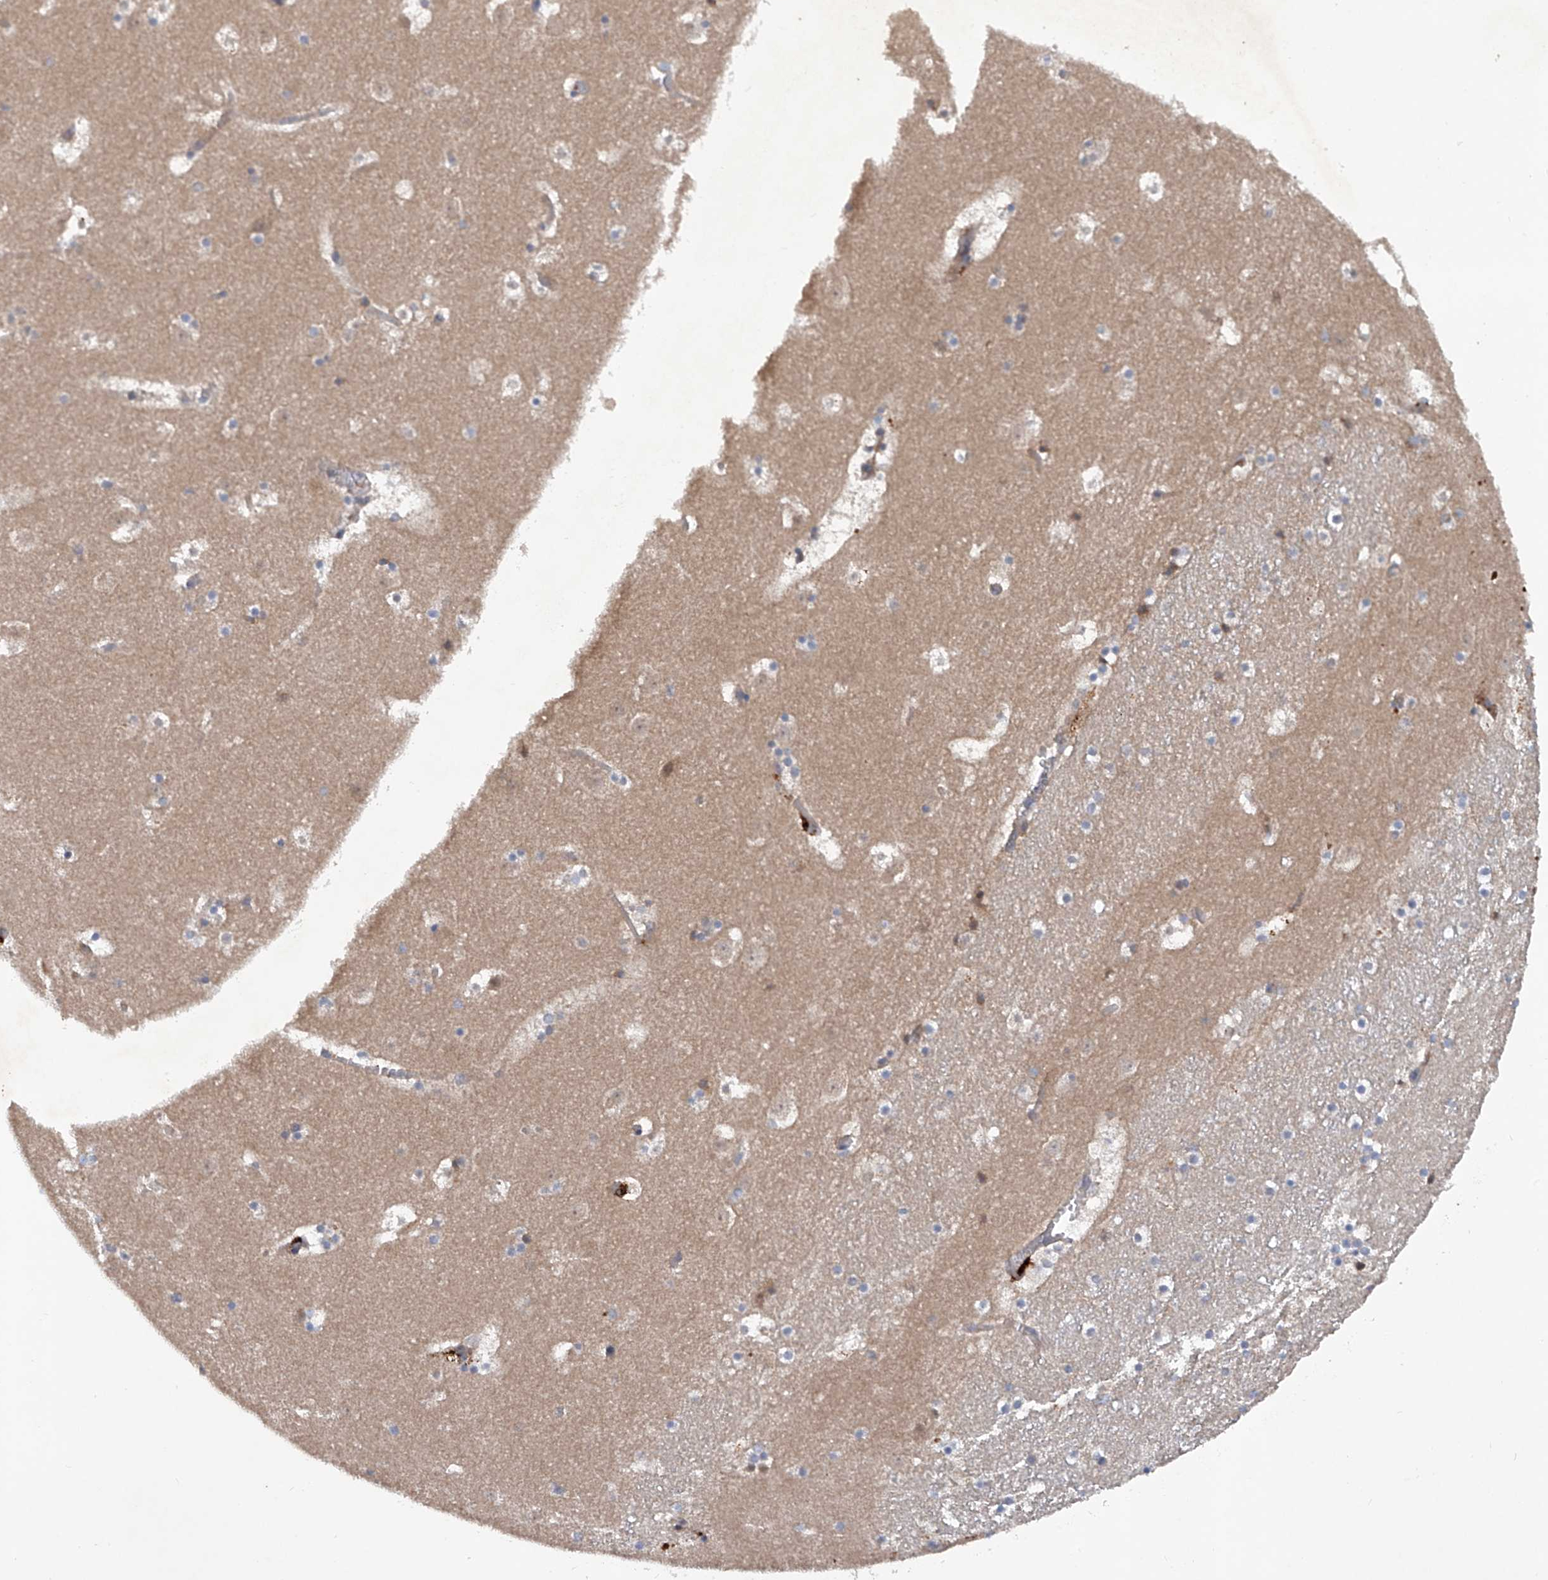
{"staining": {"intensity": "moderate", "quantity": "<25%", "location": "cytoplasmic/membranous"}, "tissue": "caudate", "cell_type": "Glial cells", "image_type": "normal", "snomed": [{"axis": "morphology", "description": "Normal tissue, NOS"}, {"axis": "topography", "description": "Lateral ventricle wall"}], "caption": "Unremarkable caudate exhibits moderate cytoplasmic/membranous positivity in approximately <25% of glial cells (DAB IHC with brightfield microscopy, high magnification)..", "gene": "ASCC3", "patient": {"sex": "male", "age": 45}}